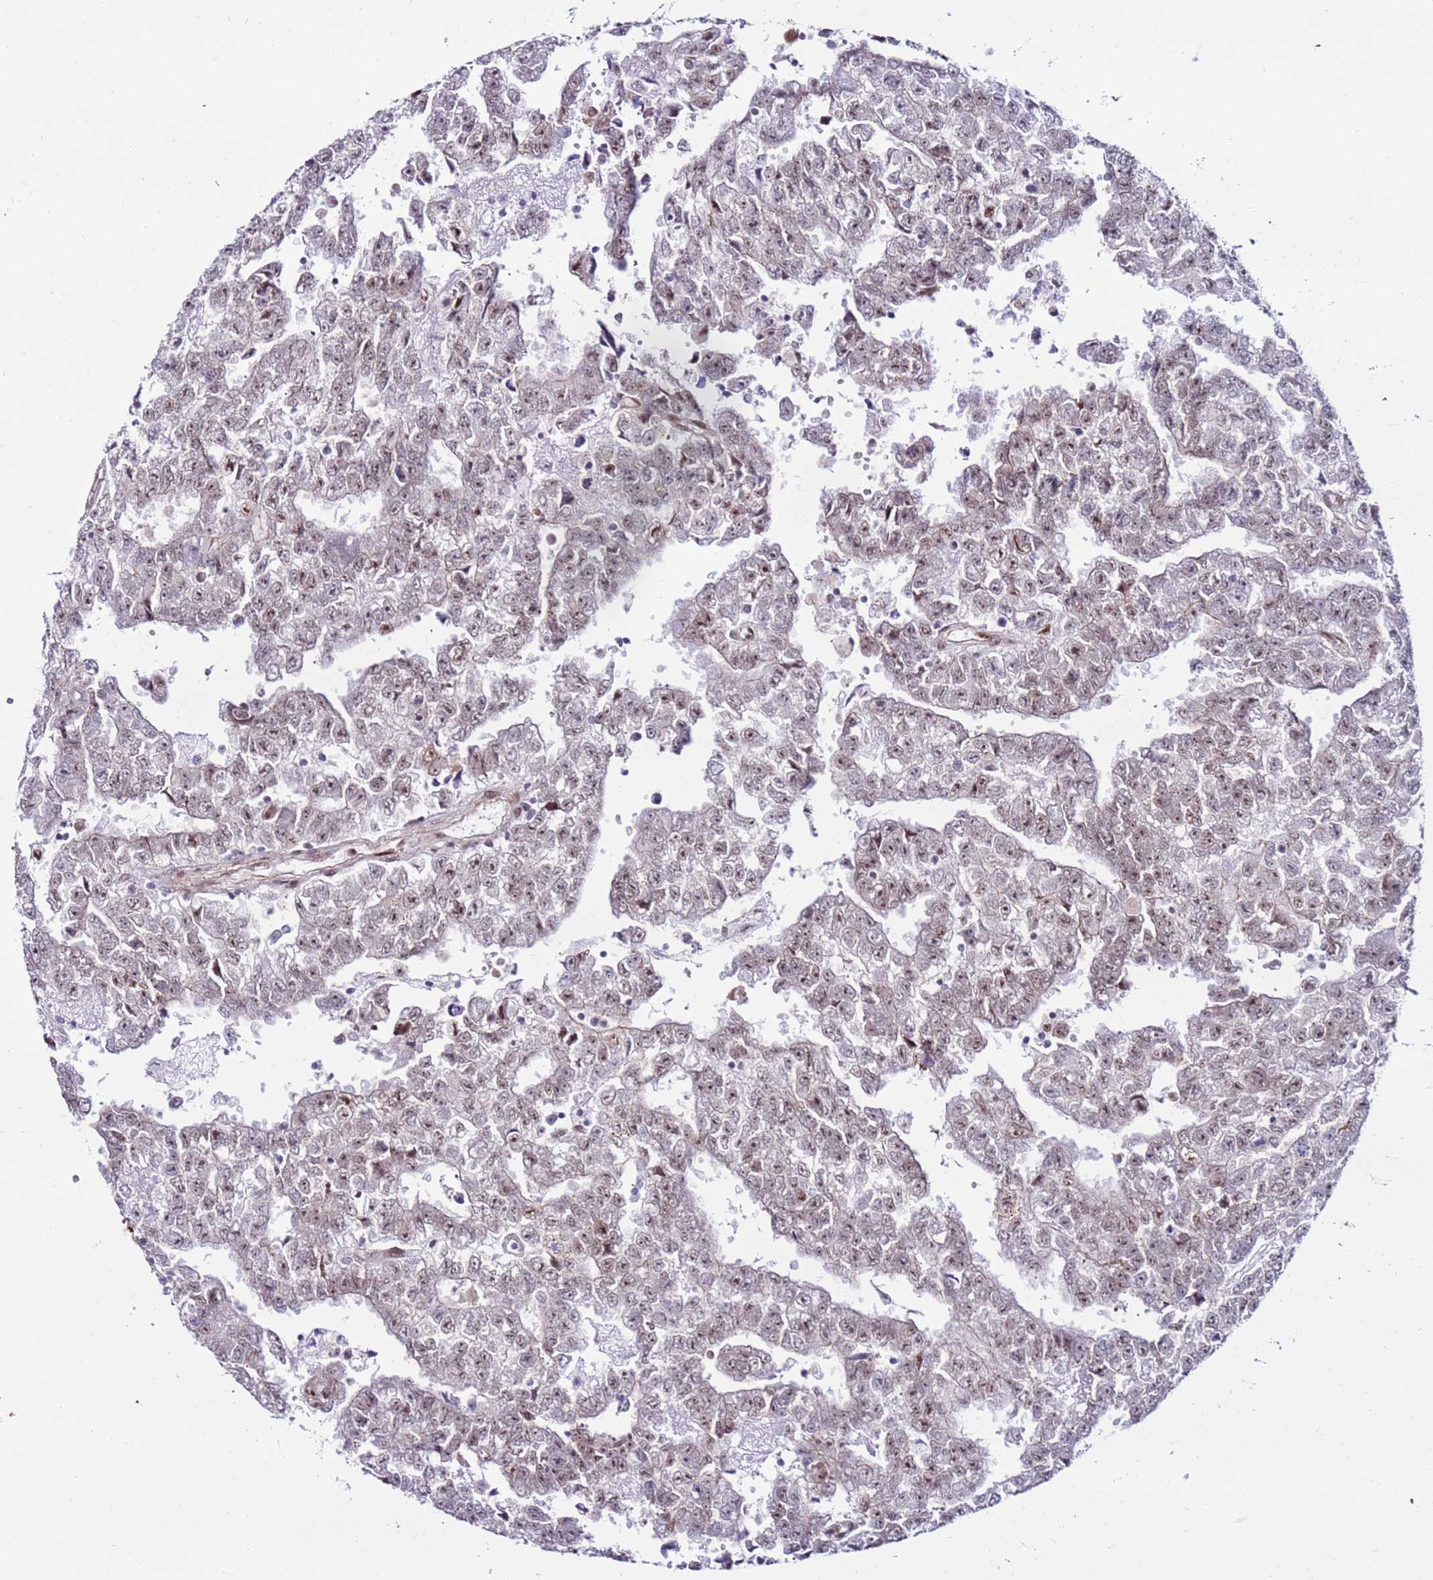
{"staining": {"intensity": "weak", "quantity": ">75%", "location": "nuclear"}, "tissue": "testis cancer", "cell_type": "Tumor cells", "image_type": "cancer", "snomed": [{"axis": "morphology", "description": "Carcinoma, Embryonal, NOS"}, {"axis": "topography", "description": "Testis"}], "caption": "Tumor cells show low levels of weak nuclear positivity in about >75% of cells in human testis embryonal carcinoma.", "gene": "KPNA4", "patient": {"sex": "male", "age": 25}}